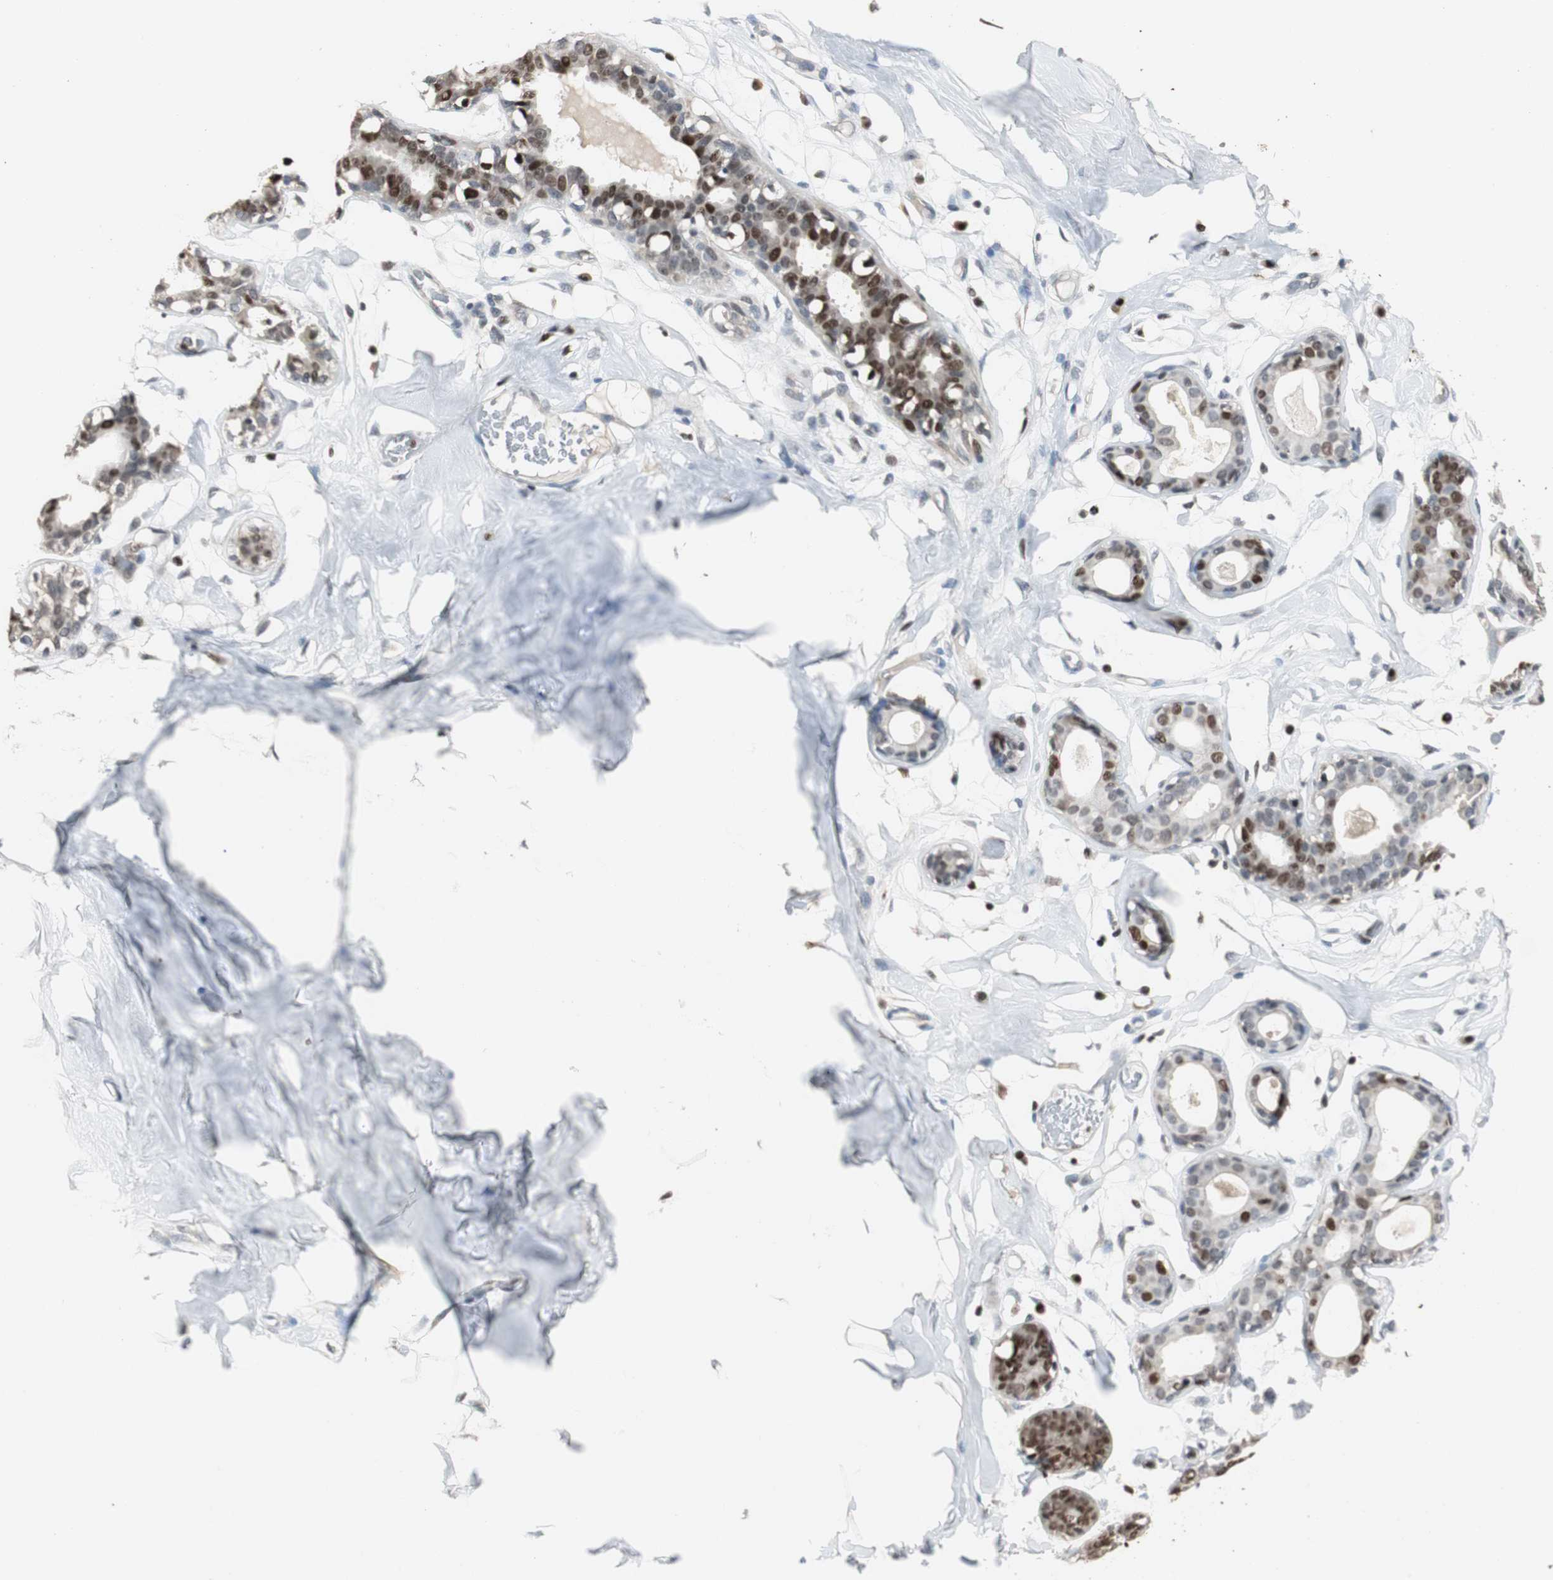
{"staining": {"intensity": "negative", "quantity": "none", "location": "none"}, "tissue": "breast", "cell_type": "Adipocytes", "image_type": "normal", "snomed": [{"axis": "morphology", "description": "Normal tissue, NOS"}, {"axis": "topography", "description": "Breast"}, {"axis": "topography", "description": "Soft tissue"}], "caption": "There is no significant expression in adipocytes of breast. Brightfield microscopy of immunohistochemistry stained with DAB (brown) and hematoxylin (blue), captured at high magnification.", "gene": "FEN1", "patient": {"sex": "female", "age": 25}}